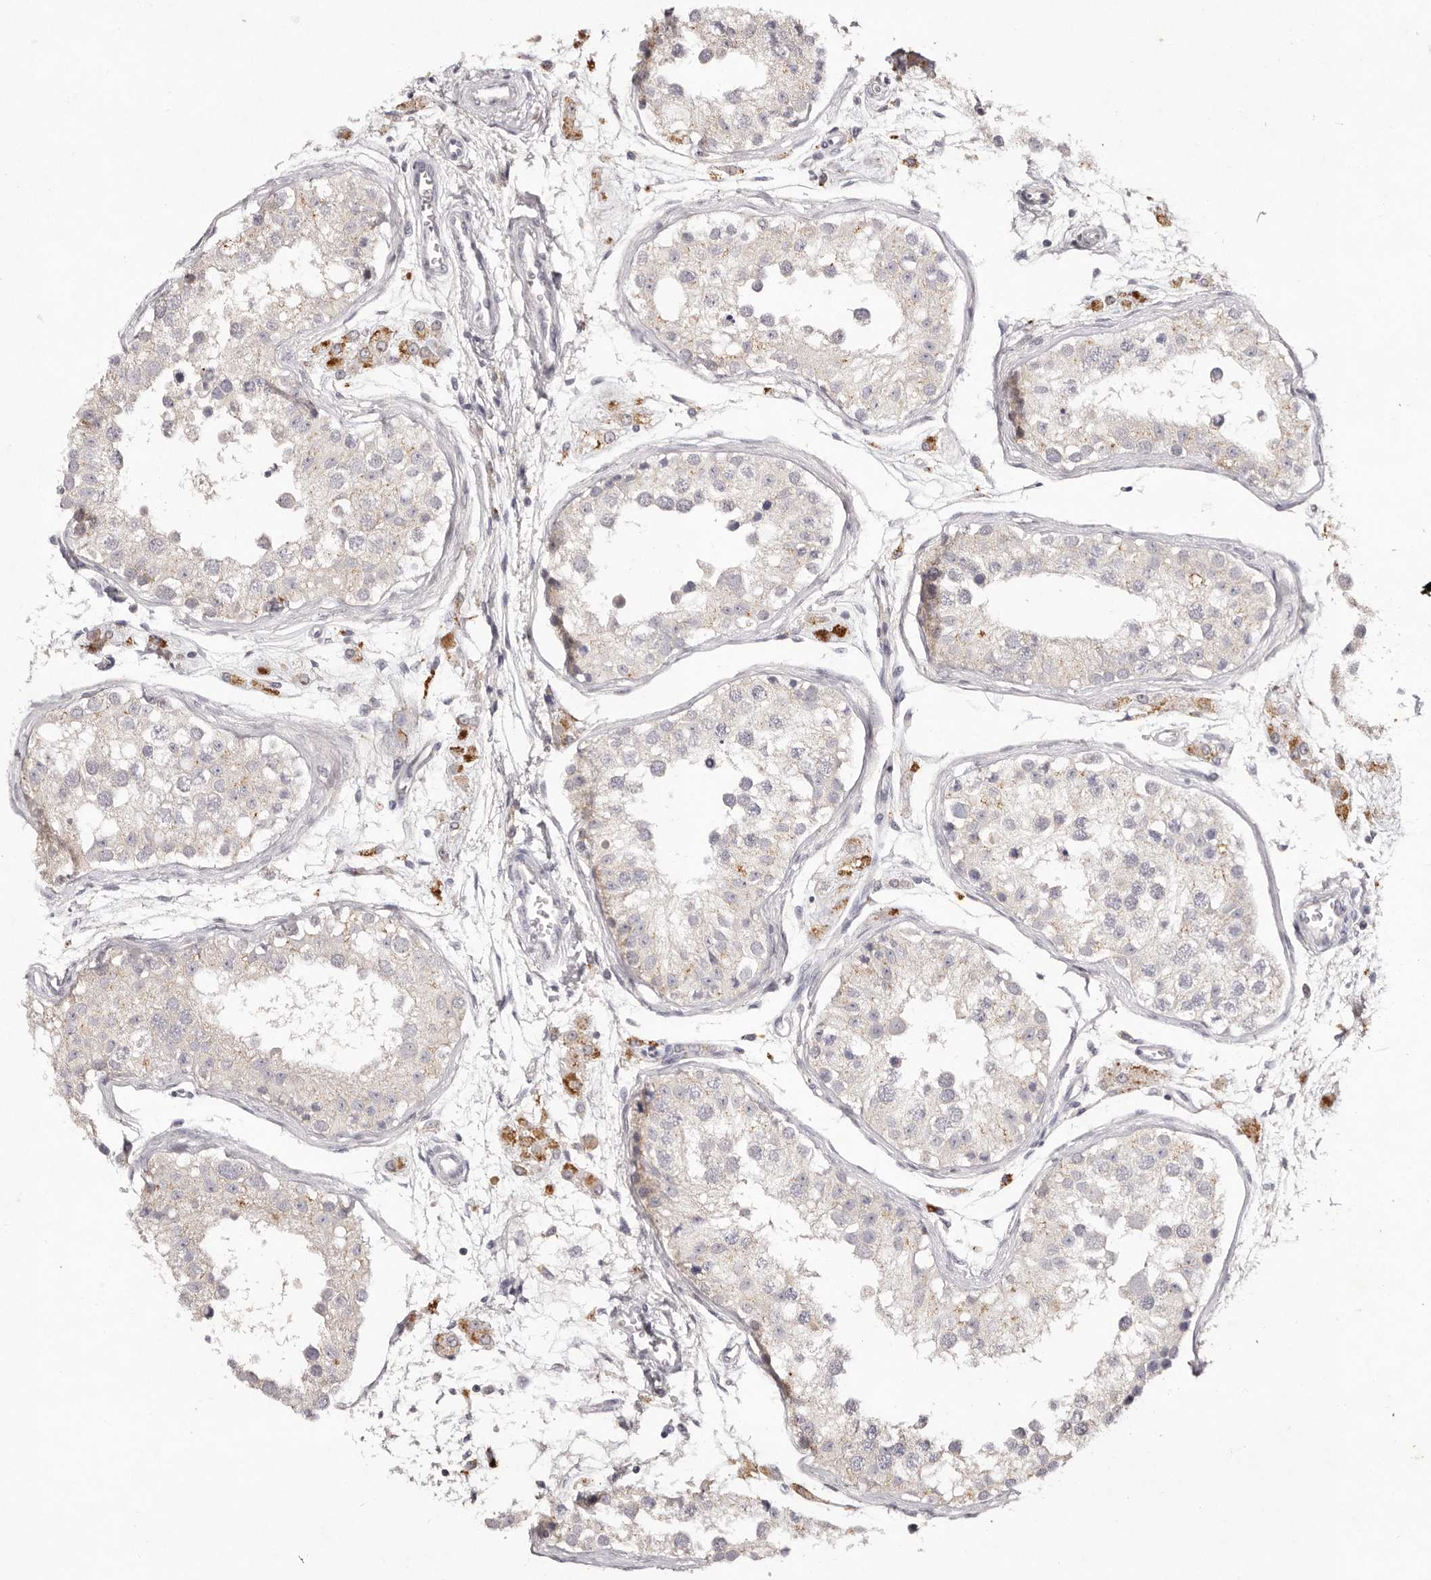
{"staining": {"intensity": "weak", "quantity": "<25%", "location": "cytoplasmic/membranous"}, "tissue": "testis", "cell_type": "Cells in seminiferous ducts", "image_type": "normal", "snomed": [{"axis": "morphology", "description": "Normal tissue, NOS"}, {"axis": "morphology", "description": "Adenocarcinoma, metastatic, NOS"}, {"axis": "topography", "description": "Testis"}], "caption": "A high-resolution histopathology image shows immunohistochemistry (IHC) staining of normal testis, which reveals no significant positivity in cells in seminiferous ducts. (DAB (3,3'-diaminobenzidine) immunohistochemistry (IHC), high magnification).", "gene": "SCUBE2", "patient": {"sex": "male", "age": 26}}